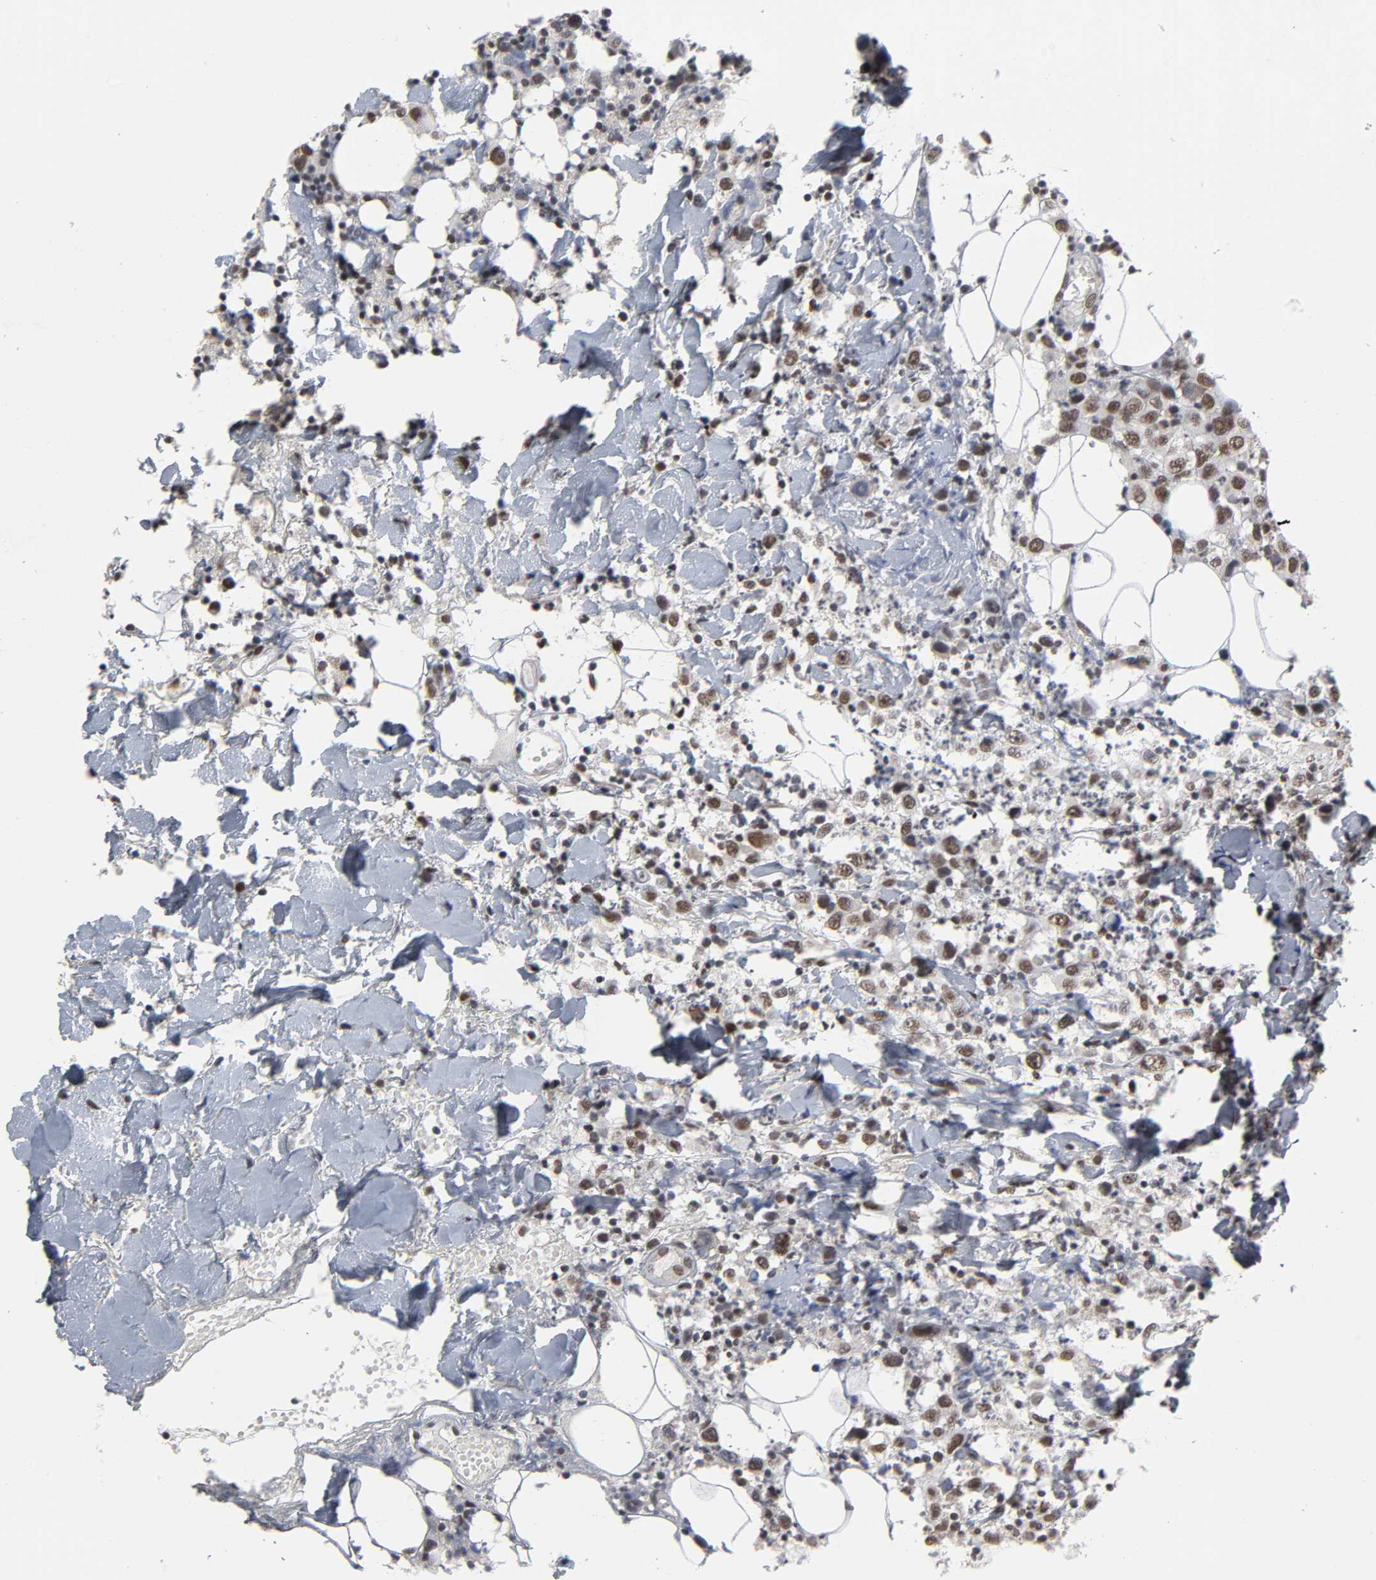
{"staining": {"intensity": "moderate", "quantity": ">75%", "location": "nuclear"}, "tissue": "thyroid cancer", "cell_type": "Tumor cells", "image_type": "cancer", "snomed": [{"axis": "morphology", "description": "Carcinoma, NOS"}, {"axis": "topography", "description": "Thyroid gland"}], "caption": "This micrograph reveals thyroid carcinoma stained with immunohistochemistry (IHC) to label a protein in brown. The nuclear of tumor cells show moderate positivity for the protein. Nuclei are counter-stained blue.", "gene": "TRIM33", "patient": {"sex": "female", "age": 77}}